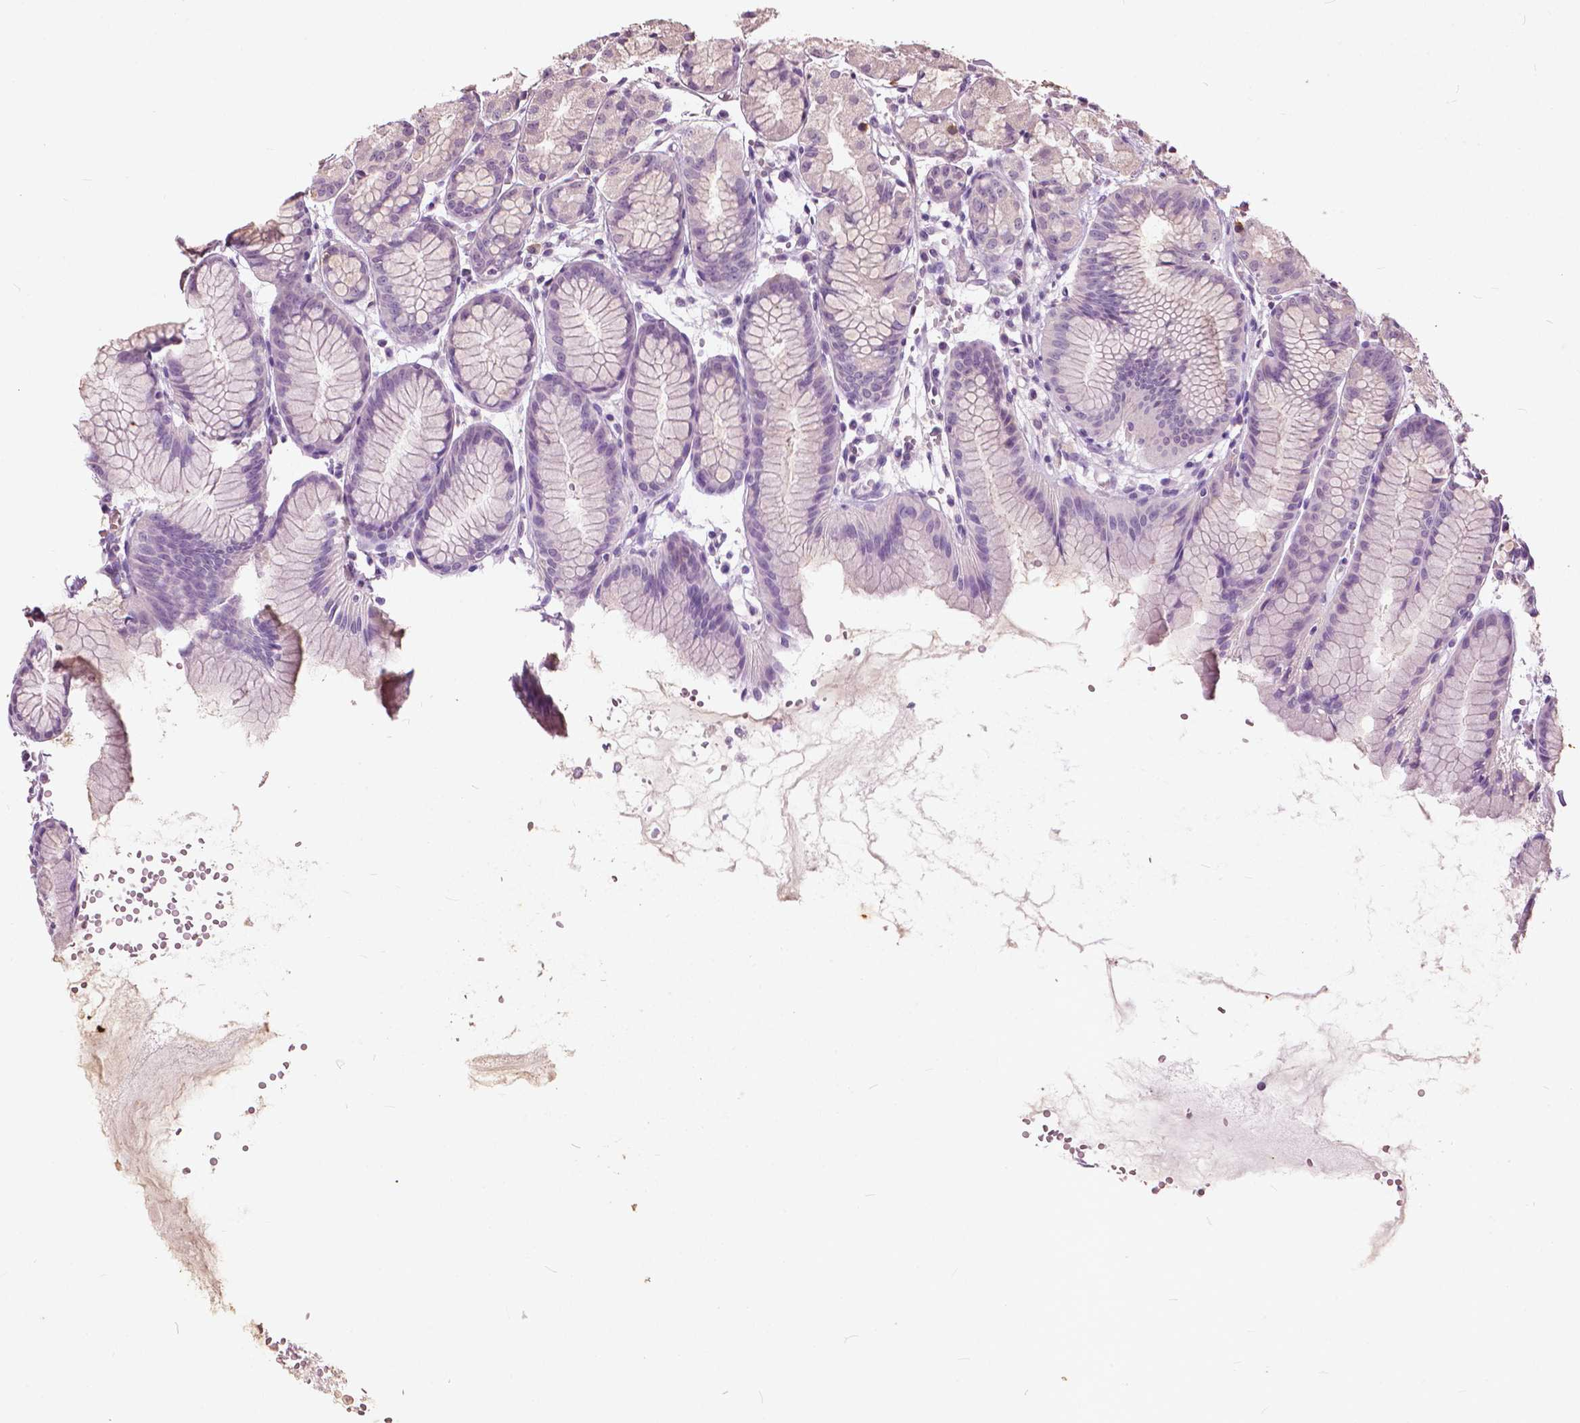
{"staining": {"intensity": "negative", "quantity": "none", "location": "none"}, "tissue": "stomach", "cell_type": "Glandular cells", "image_type": "normal", "snomed": [{"axis": "morphology", "description": "Normal tissue, NOS"}, {"axis": "topography", "description": "Stomach, upper"}], "caption": "Immunohistochemistry image of normal stomach: stomach stained with DAB (3,3'-diaminobenzidine) shows no significant protein positivity in glandular cells.", "gene": "ANGPTL4", "patient": {"sex": "male", "age": 47}}